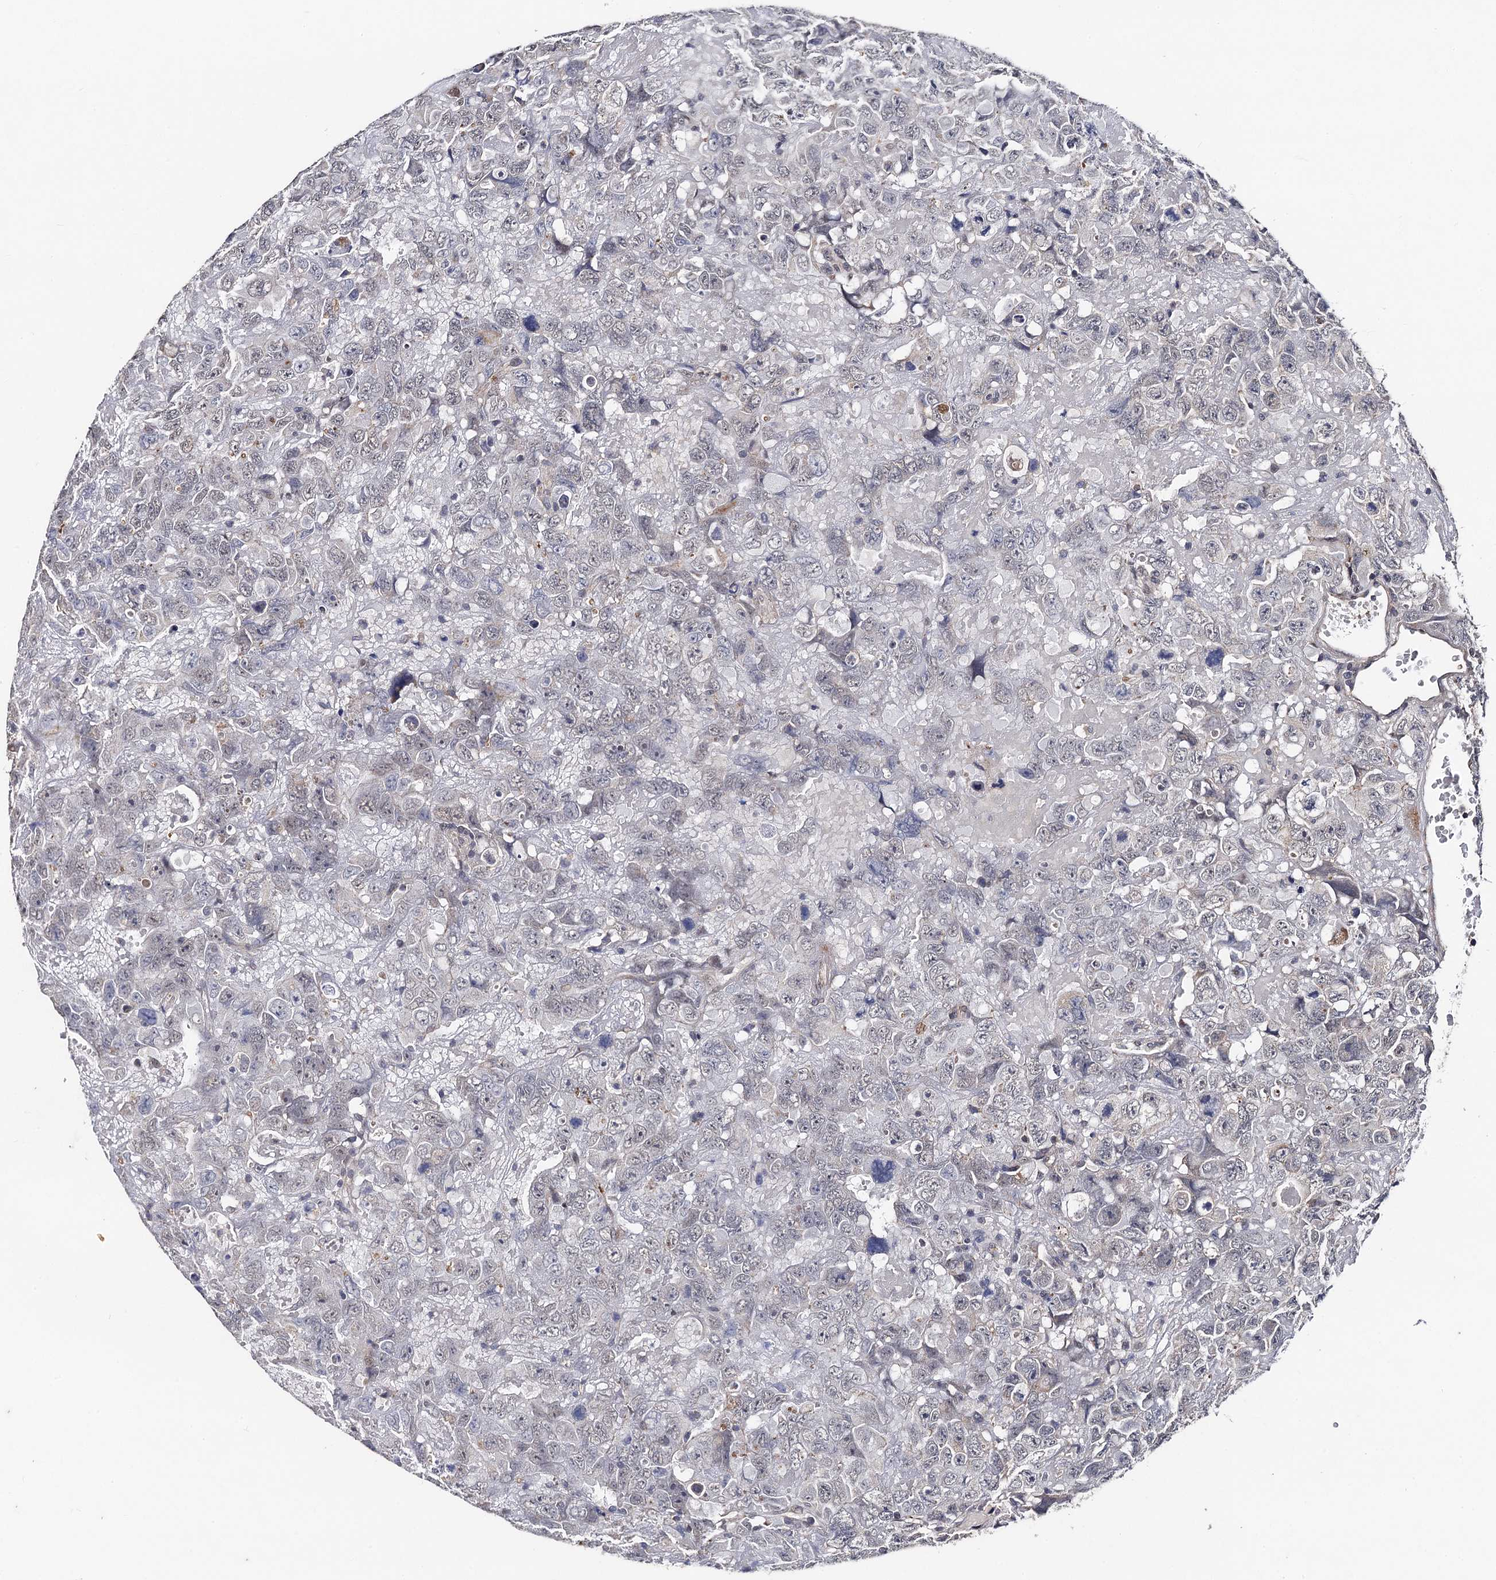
{"staining": {"intensity": "negative", "quantity": "none", "location": "none"}, "tissue": "testis cancer", "cell_type": "Tumor cells", "image_type": "cancer", "snomed": [{"axis": "morphology", "description": "Carcinoma, Embryonal, NOS"}, {"axis": "topography", "description": "Testis"}], "caption": "The photomicrograph shows no staining of tumor cells in testis cancer (embryonal carcinoma). Nuclei are stained in blue.", "gene": "PPTC7", "patient": {"sex": "male", "age": 45}}